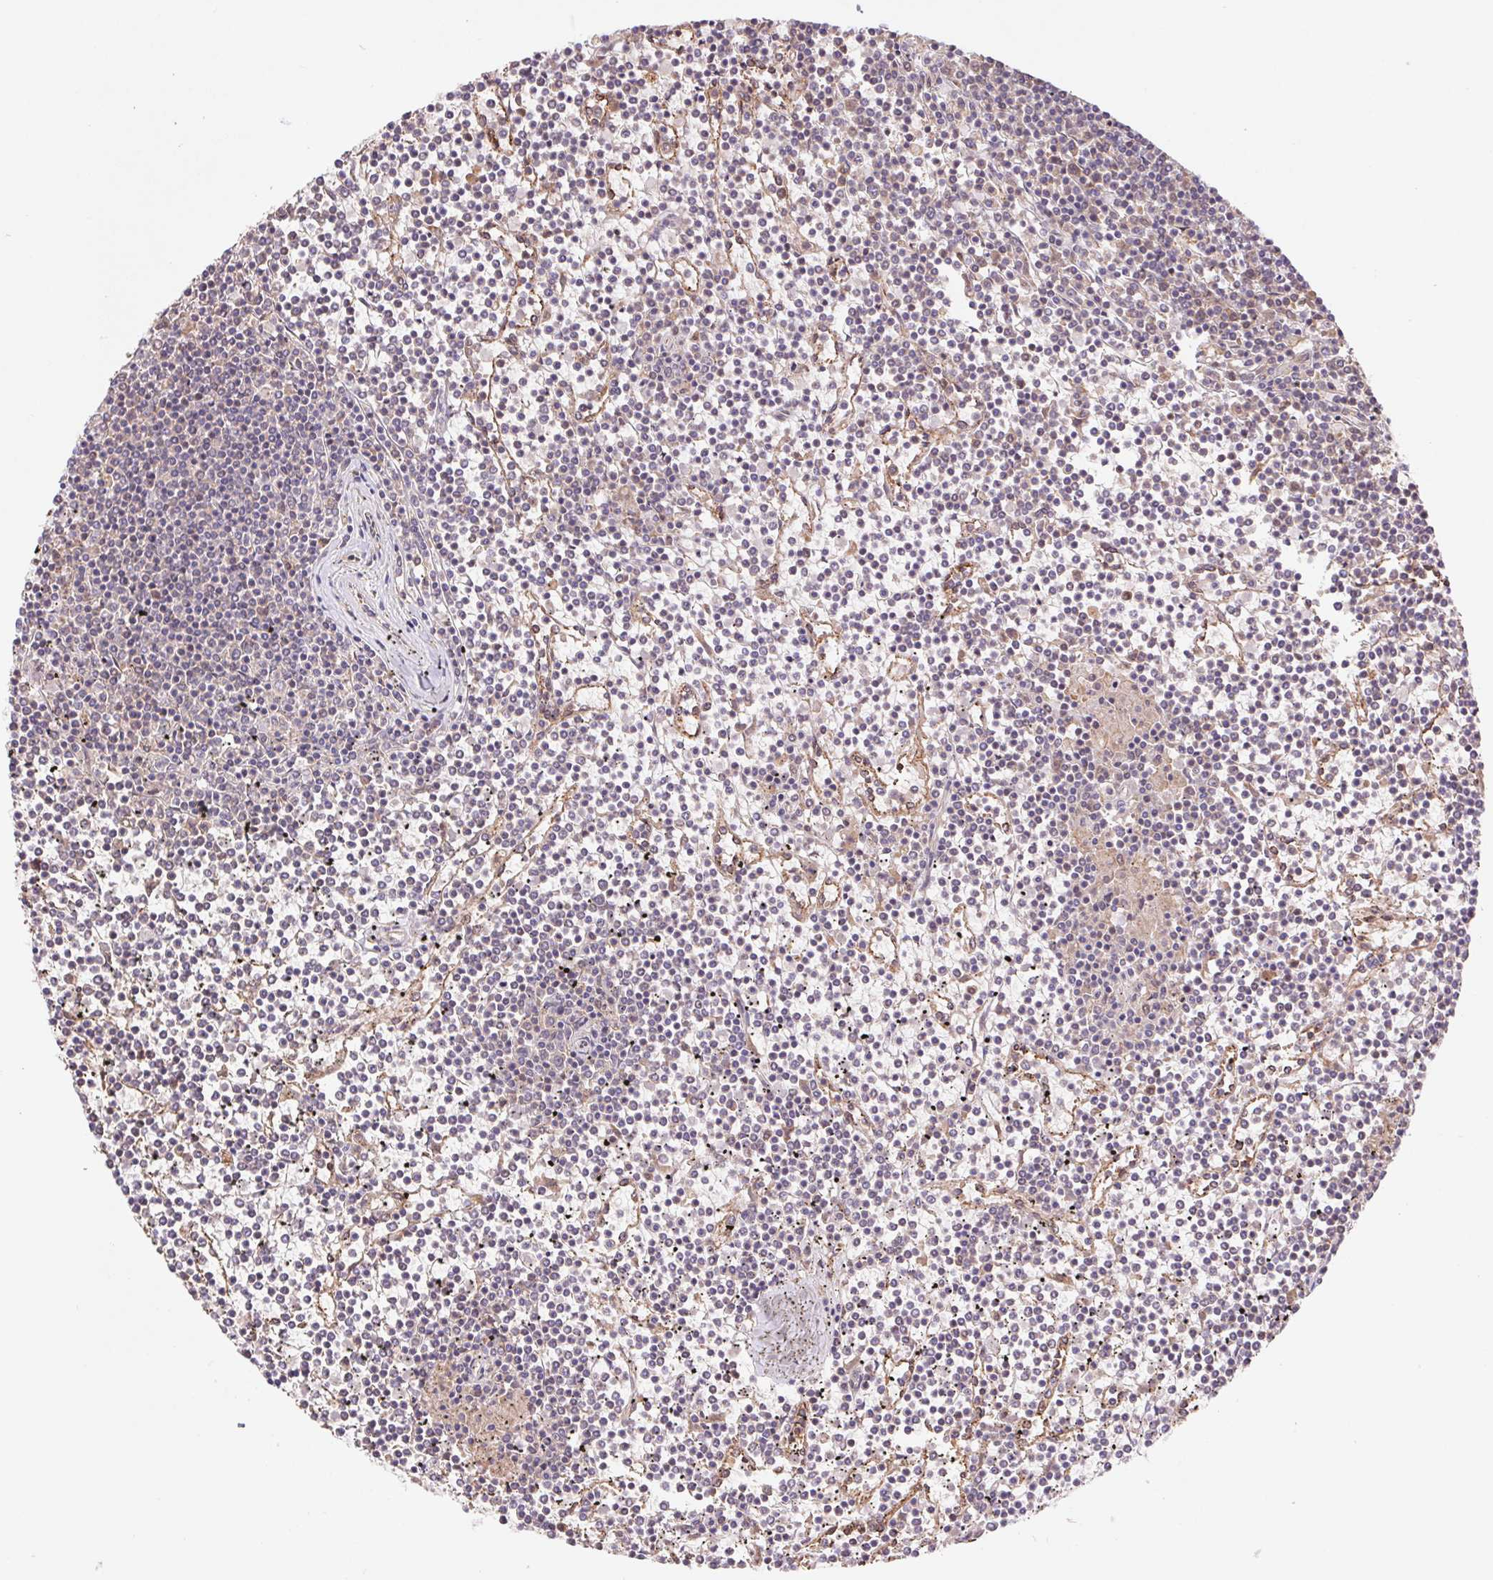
{"staining": {"intensity": "negative", "quantity": "none", "location": "none"}, "tissue": "lymphoma", "cell_type": "Tumor cells", "image_type": "cancer", "snomed": [{"axis": "morphology", "description": "Malignant lymphoma, non-Hodgkin's type, Low grade"}, {"axis": "topography", "description": "Spleen"}], "caption": "Immunohistochemistry (IHC) photomicrograph of human malignant lymphoma, non-Hodgkin's type (low-grade) stained for a protein (brown), which demonstrates no staining in tumor cells.", "gene": "RRM1", "patient": {"sex": "female", "age": 19}}